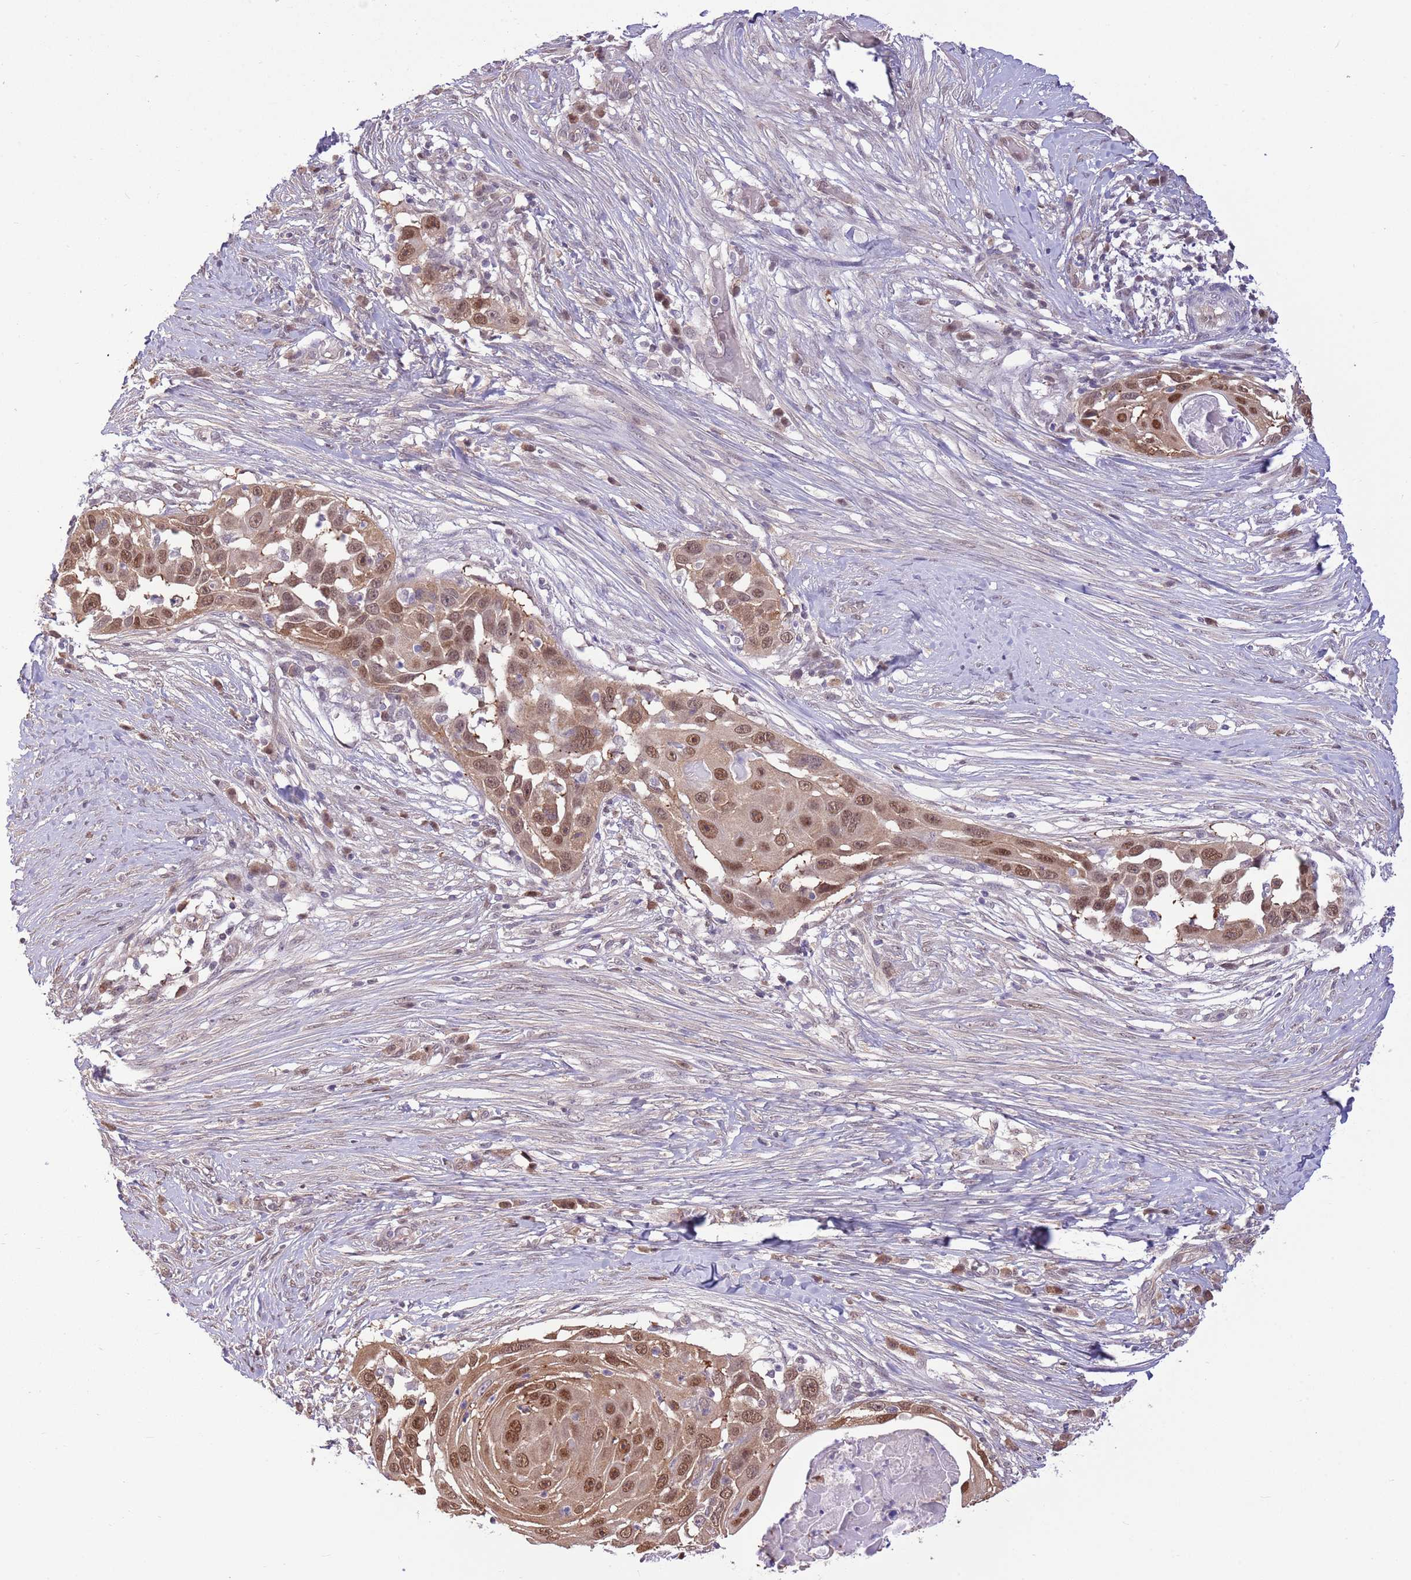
{"staining": {"intensity": "moderate", "quantity": ">75%", "location": "nuclear"}, "tissue": "skin cancer", "cell_type": "Tumor cells", "image_type": "cancer", "snomed": [{"axis": "morphology", "description": "Squamous cell carcinoma, NOS"}, {"axis": "topography", "description": "Skin"}], "caption": "There is medium levels of moderate nuclear expression in tumor cells of squamous cell carcinoma (skin), as demonstrated by immunohistochemical staining (brown color).", "gene": "NSFL1C", "patient": {"sex": "female", "age": 44}}